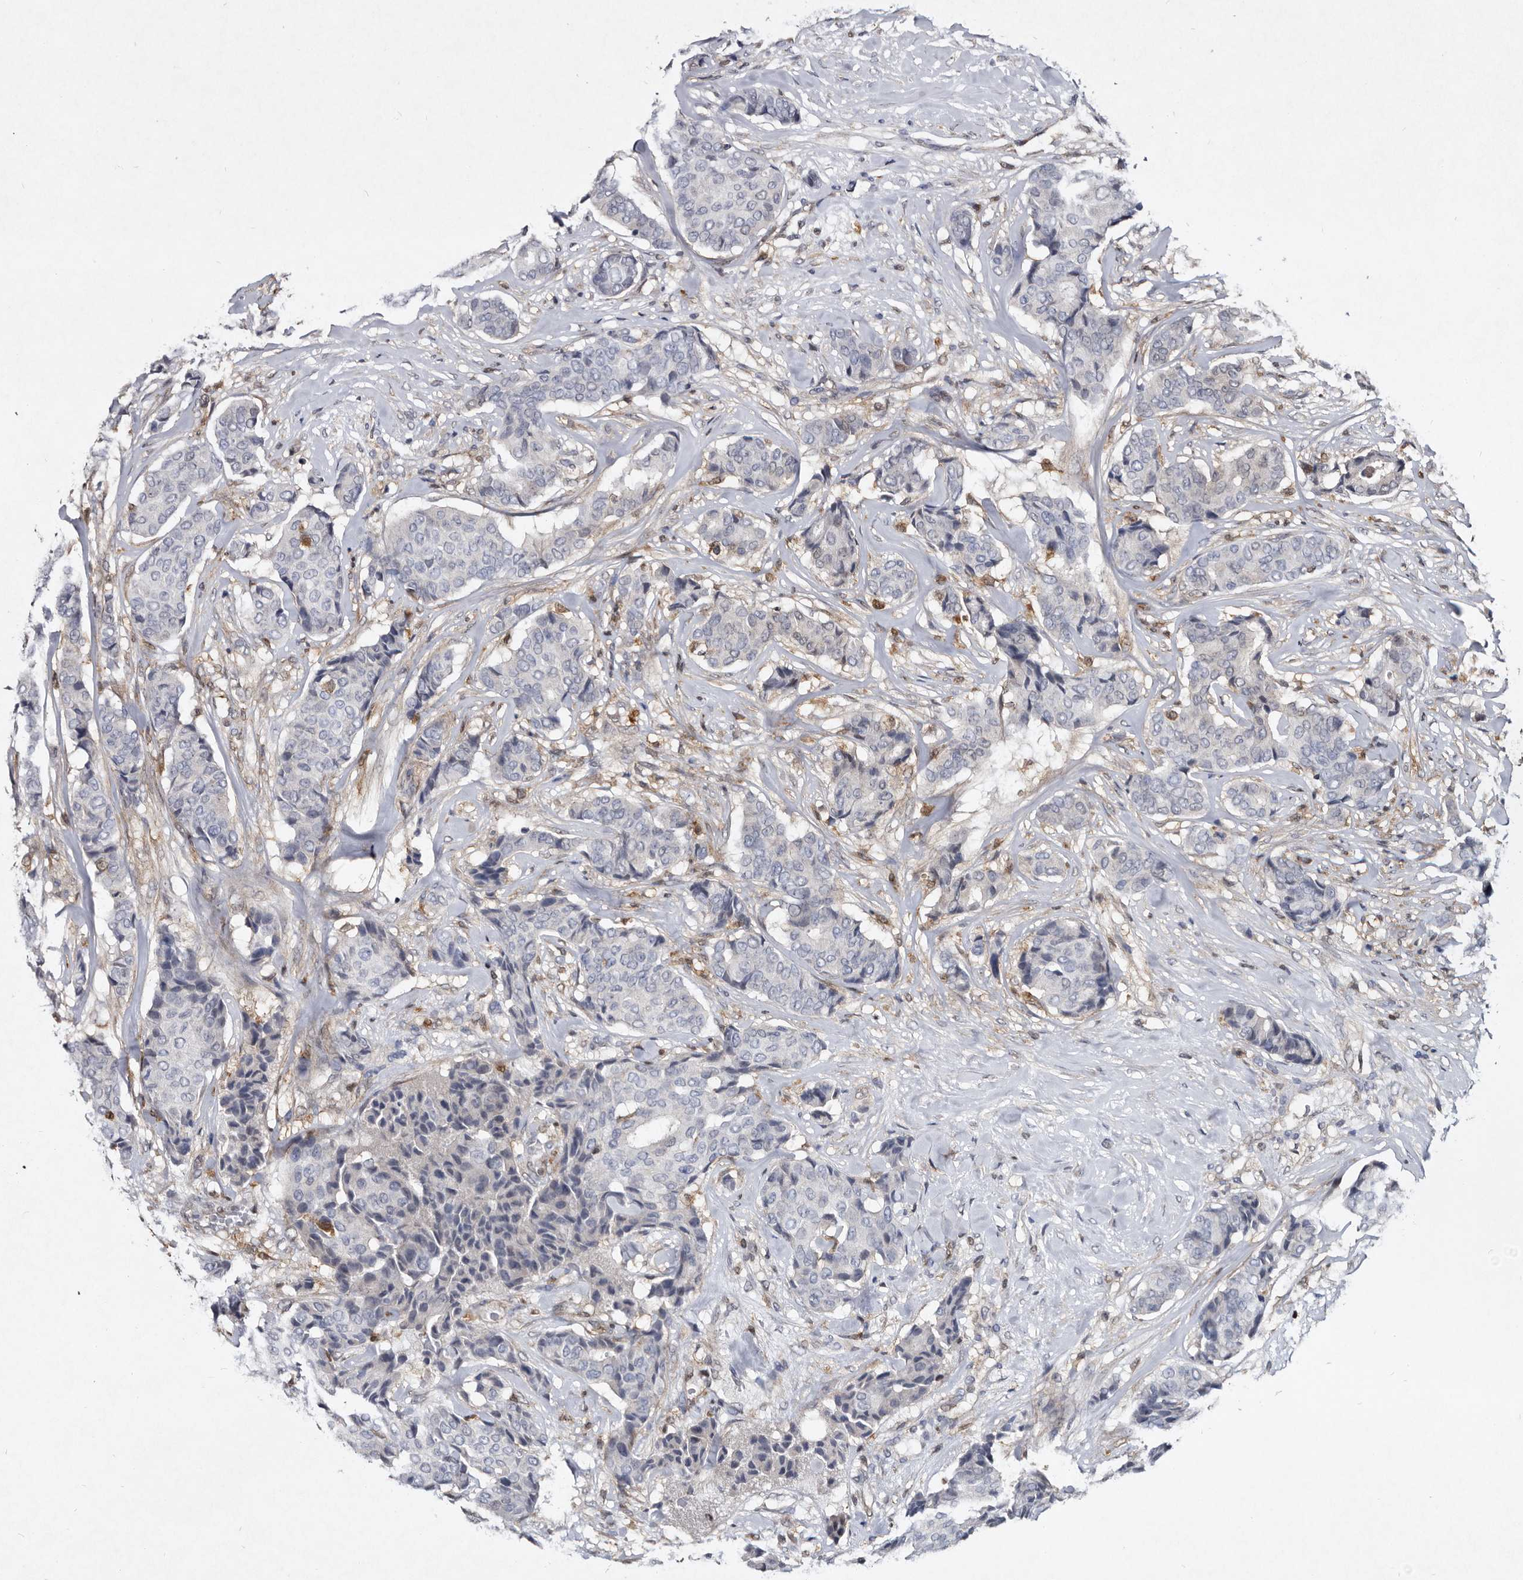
{"staining": {"intensity": "weak", "quantity": "<25%", "location": "nuclear"}, "tissue": "breast cancer", "cell_type": "Tumor cells", "image_type": "cancer", "snomed": [{"axis": "morphology", "description": "Duct carcinoma"}, {"axis": "topography", "description": "Breast"}], "caption": "Breast invasive ductal carcinoma was stained to show a protein in brown. There is no significant expression in tumor cells.", "gene": "SERPINB8", "patient": {"sex": "female", "age": 75}}